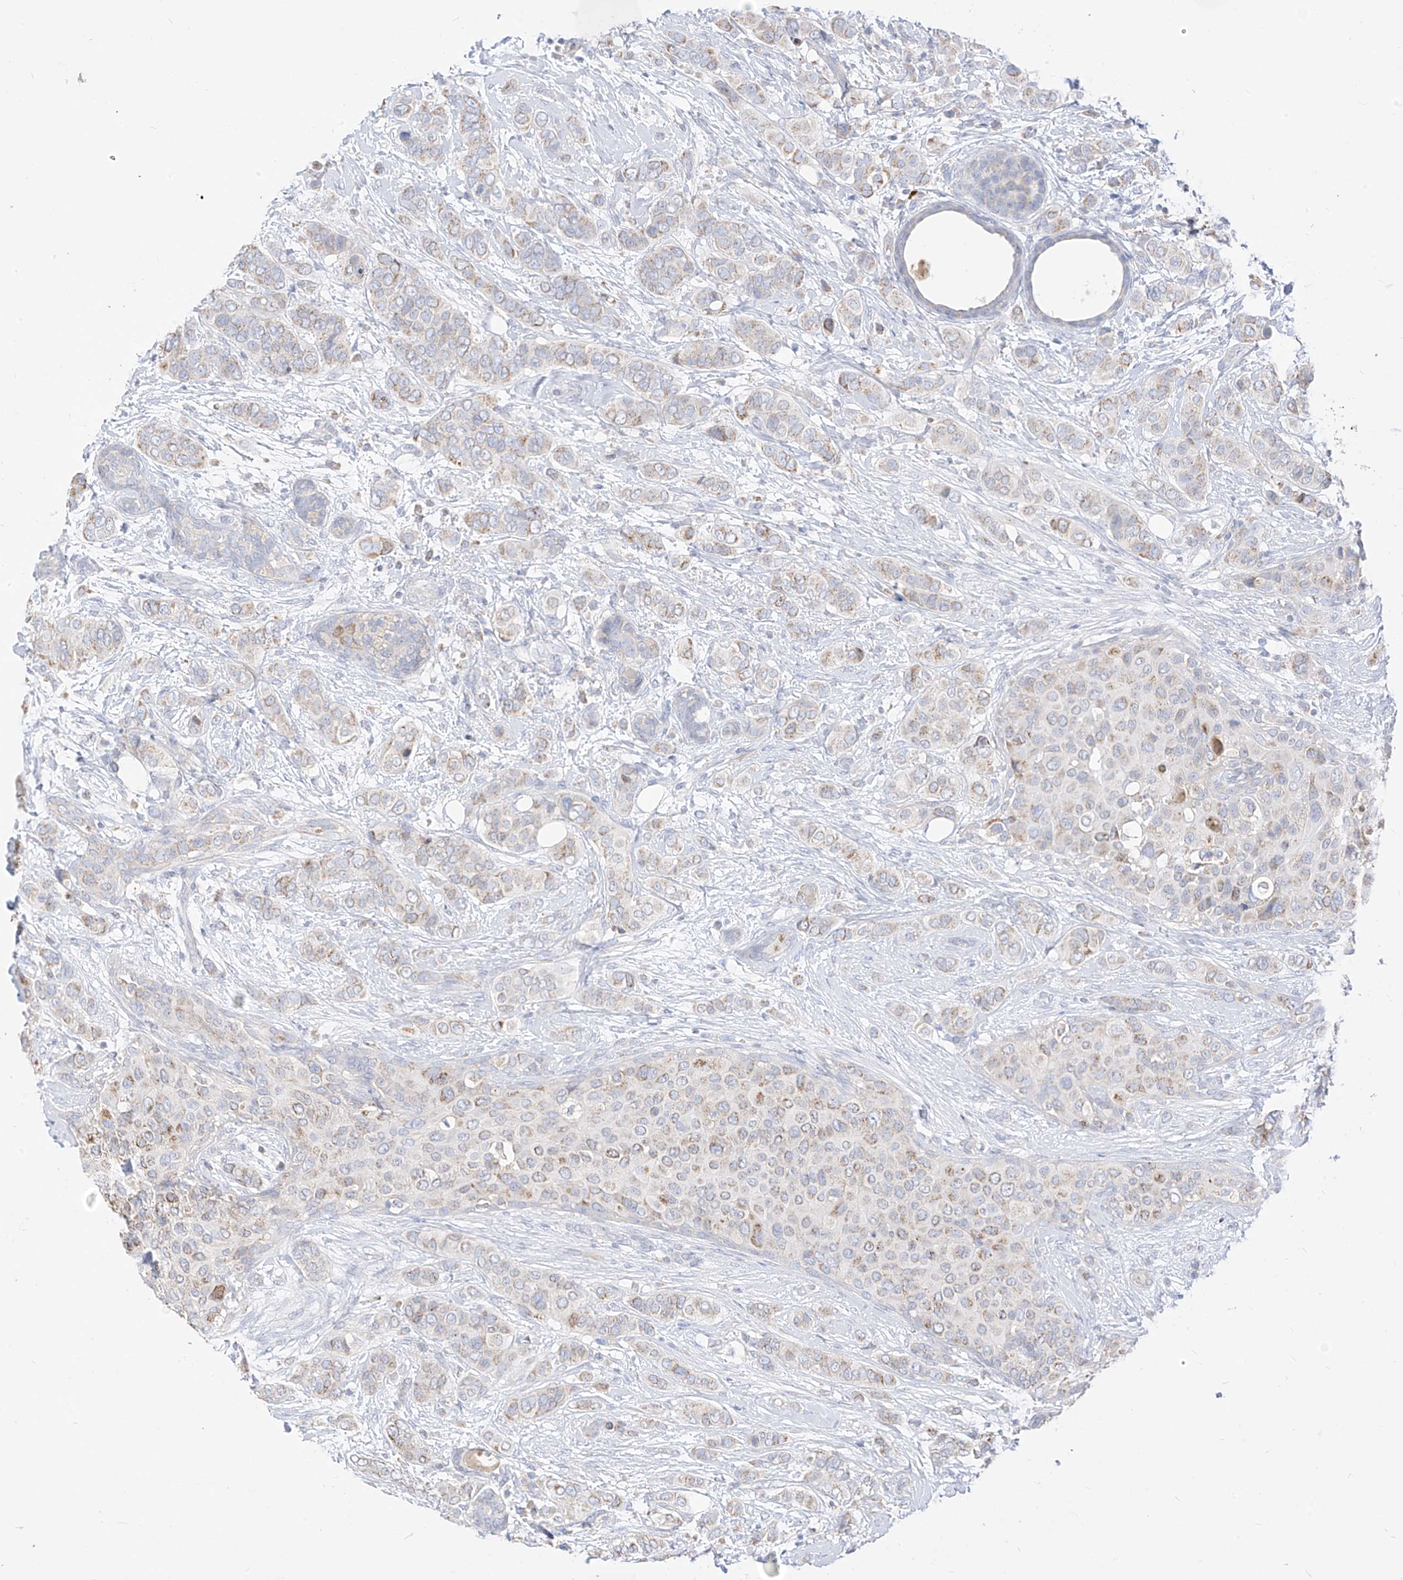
{"staining": {"intensity": "weak", "quantity": "25%-75%", "location": "cytoplasmic/membranous"}, "tissue": "breast cancer", "cell_type": "Tumor cells", "image_type": "cancer", "snomed": [{"axis": "morphology", "description": "Lobular carcinoma"}, {"axis": "topography", "description": "Breast"}], "caption": "High-power microscopy captured an immunohistochemistry (IHC) histopathology image of breast lobular carcinoma, revealing weak cytoplasmic/membranous expression in about 25%-75% of tumor cells. (Stains: DAB in brown, nuclei in blue, Microscopy: brightfield microscopy at high magnification).", "gene": "RASA2", "patient": {"sex": "female", "age": 51}}